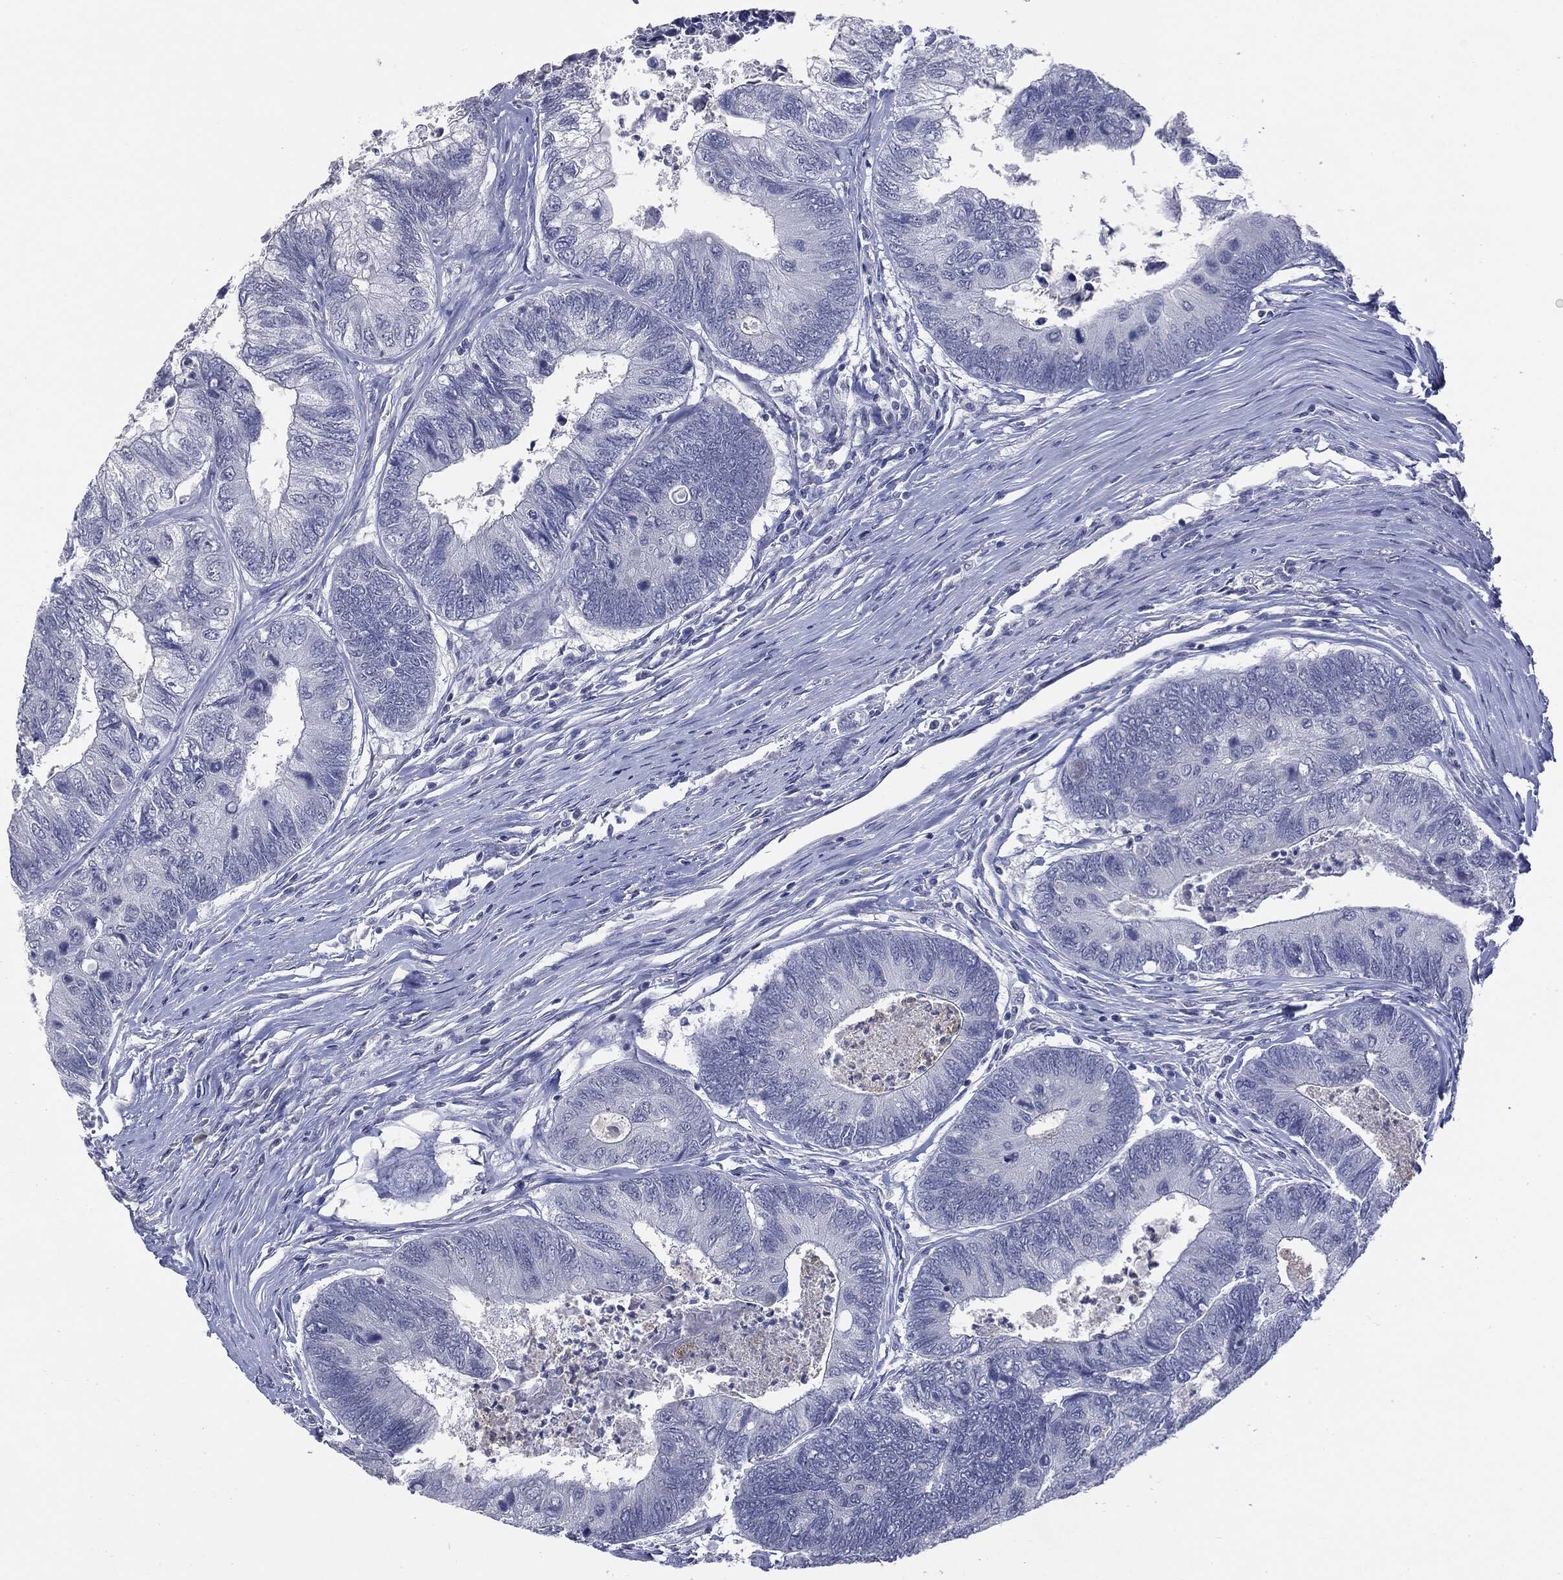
{"staining": {"intensity": "negative", "quantity": "none", "location": "none"}, "tissue": "colorectal cancer", "cell_type": "Tumor cells", "image_type": "cancer", "snomed": [{"axis": "morphology", "description": "Adenocarcinoma, NOS"}, {"axis": "topography", "description": "Colon"}], "caption": "Immunohistochemistry (IHC) histopathology image of neoplastic tissue: human colorectal cancer (adenocarcinoma) stained with DAB (3,3'-diaminobenzidine) displays no significant protein staining in tumor cells.", "gene": "TSHB", "patient": {"sex": "female", "age": 67}}